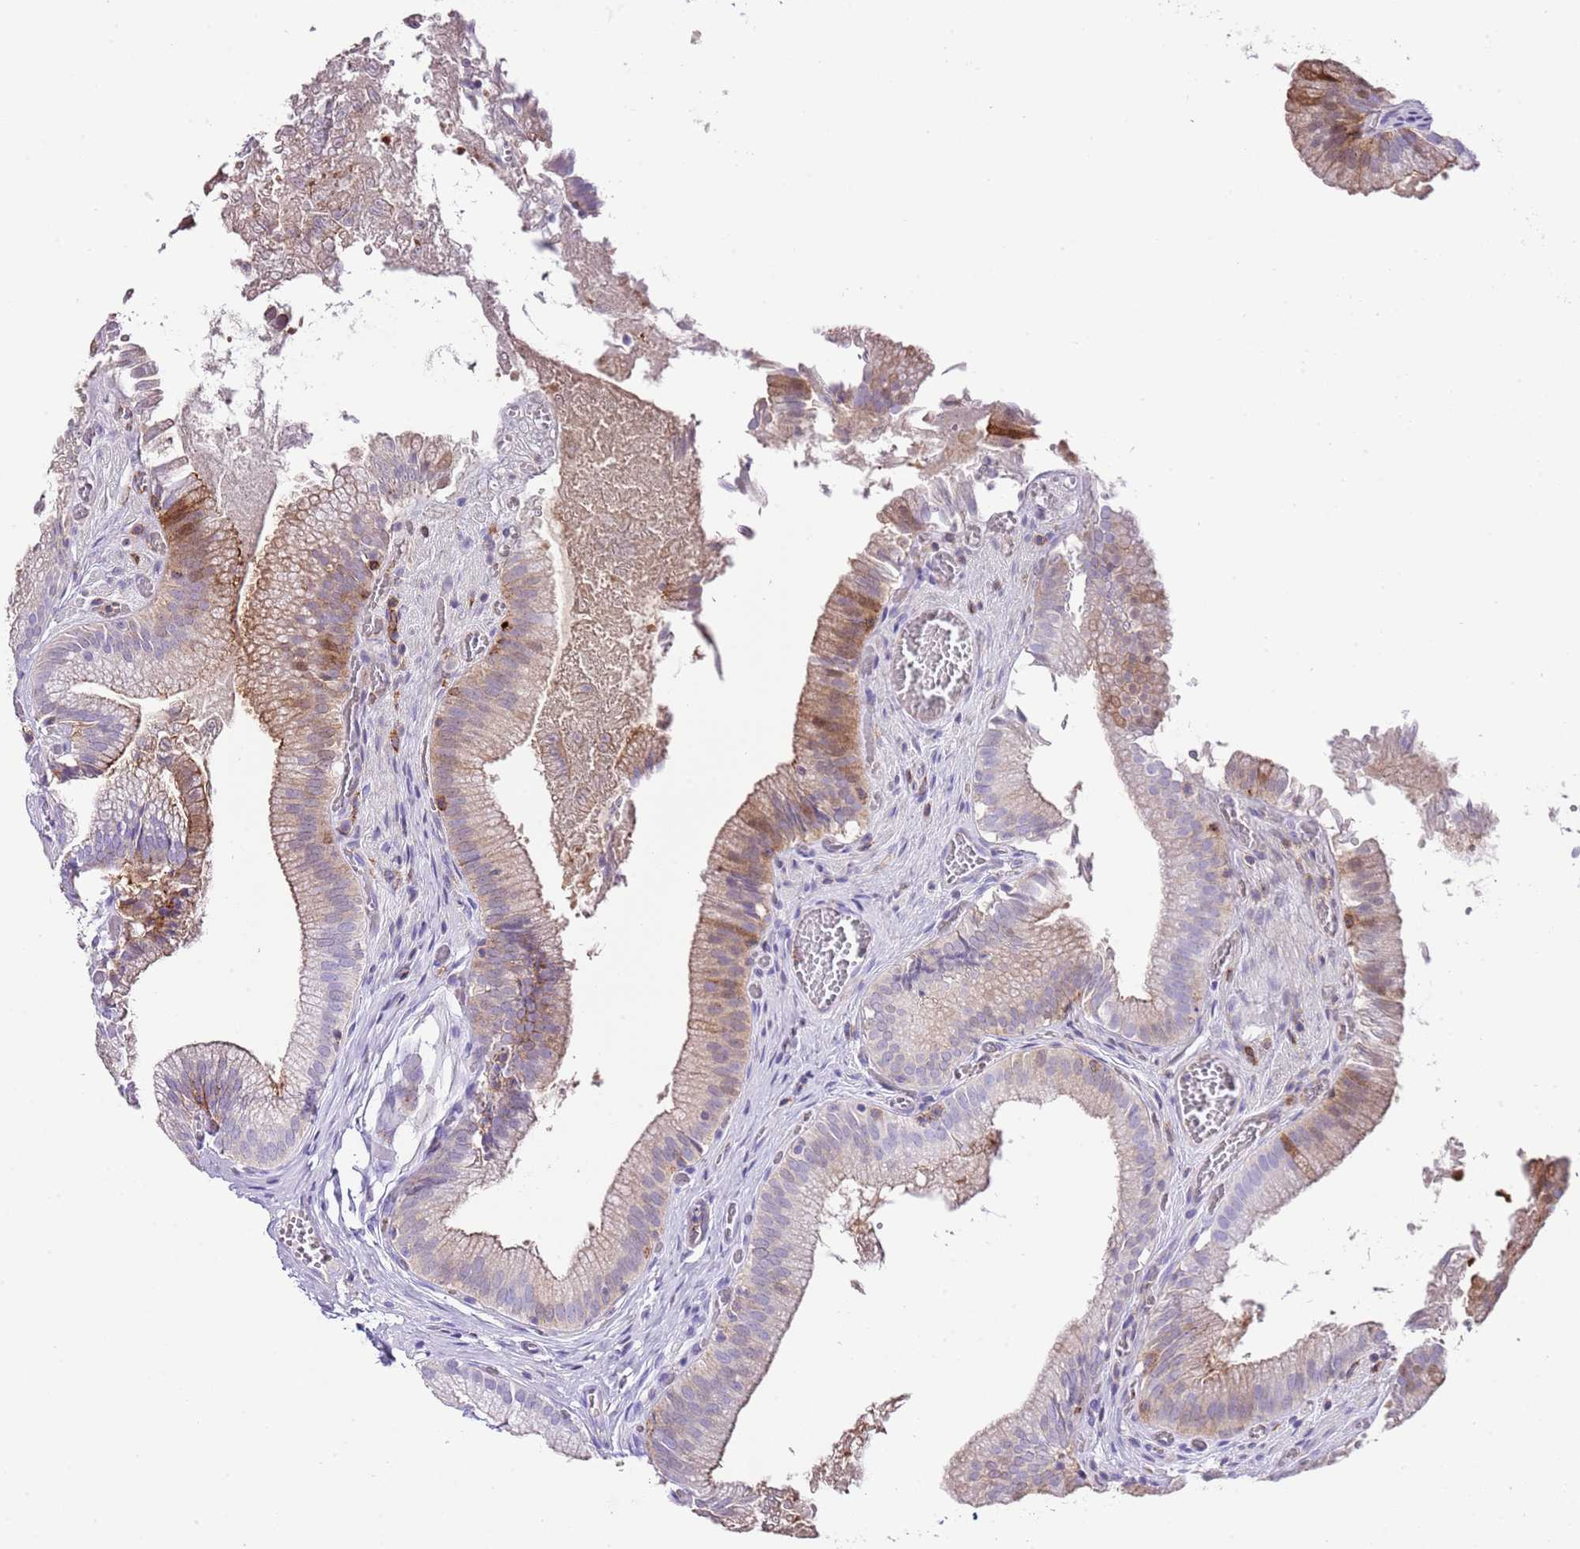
{"staining": {"intensity": "moderate", "quantity": "25%-75%", "location": "cytoplasmic/membranous"}, "tissue": "gallbladder", "cell_type": "Glandular cells", "image_type": "normal", "snomed": [{"axis": "morphology", "description": "Normal tissue, NOS"}, {"axis": "topography", "description": "Gallbladder"}, {"axis": "topography", "description": "Peripheral nerve tissue"}], "caption": "The immunohistochemical stain labels moderate cytoplasmic/membranous expression in glandular cells of benign gallbladder. The protein is shown in brown color, while the nuclei are stained blue.", "gene": "ALDH3A1", "patient": {"sex": "male", "age": 17}}